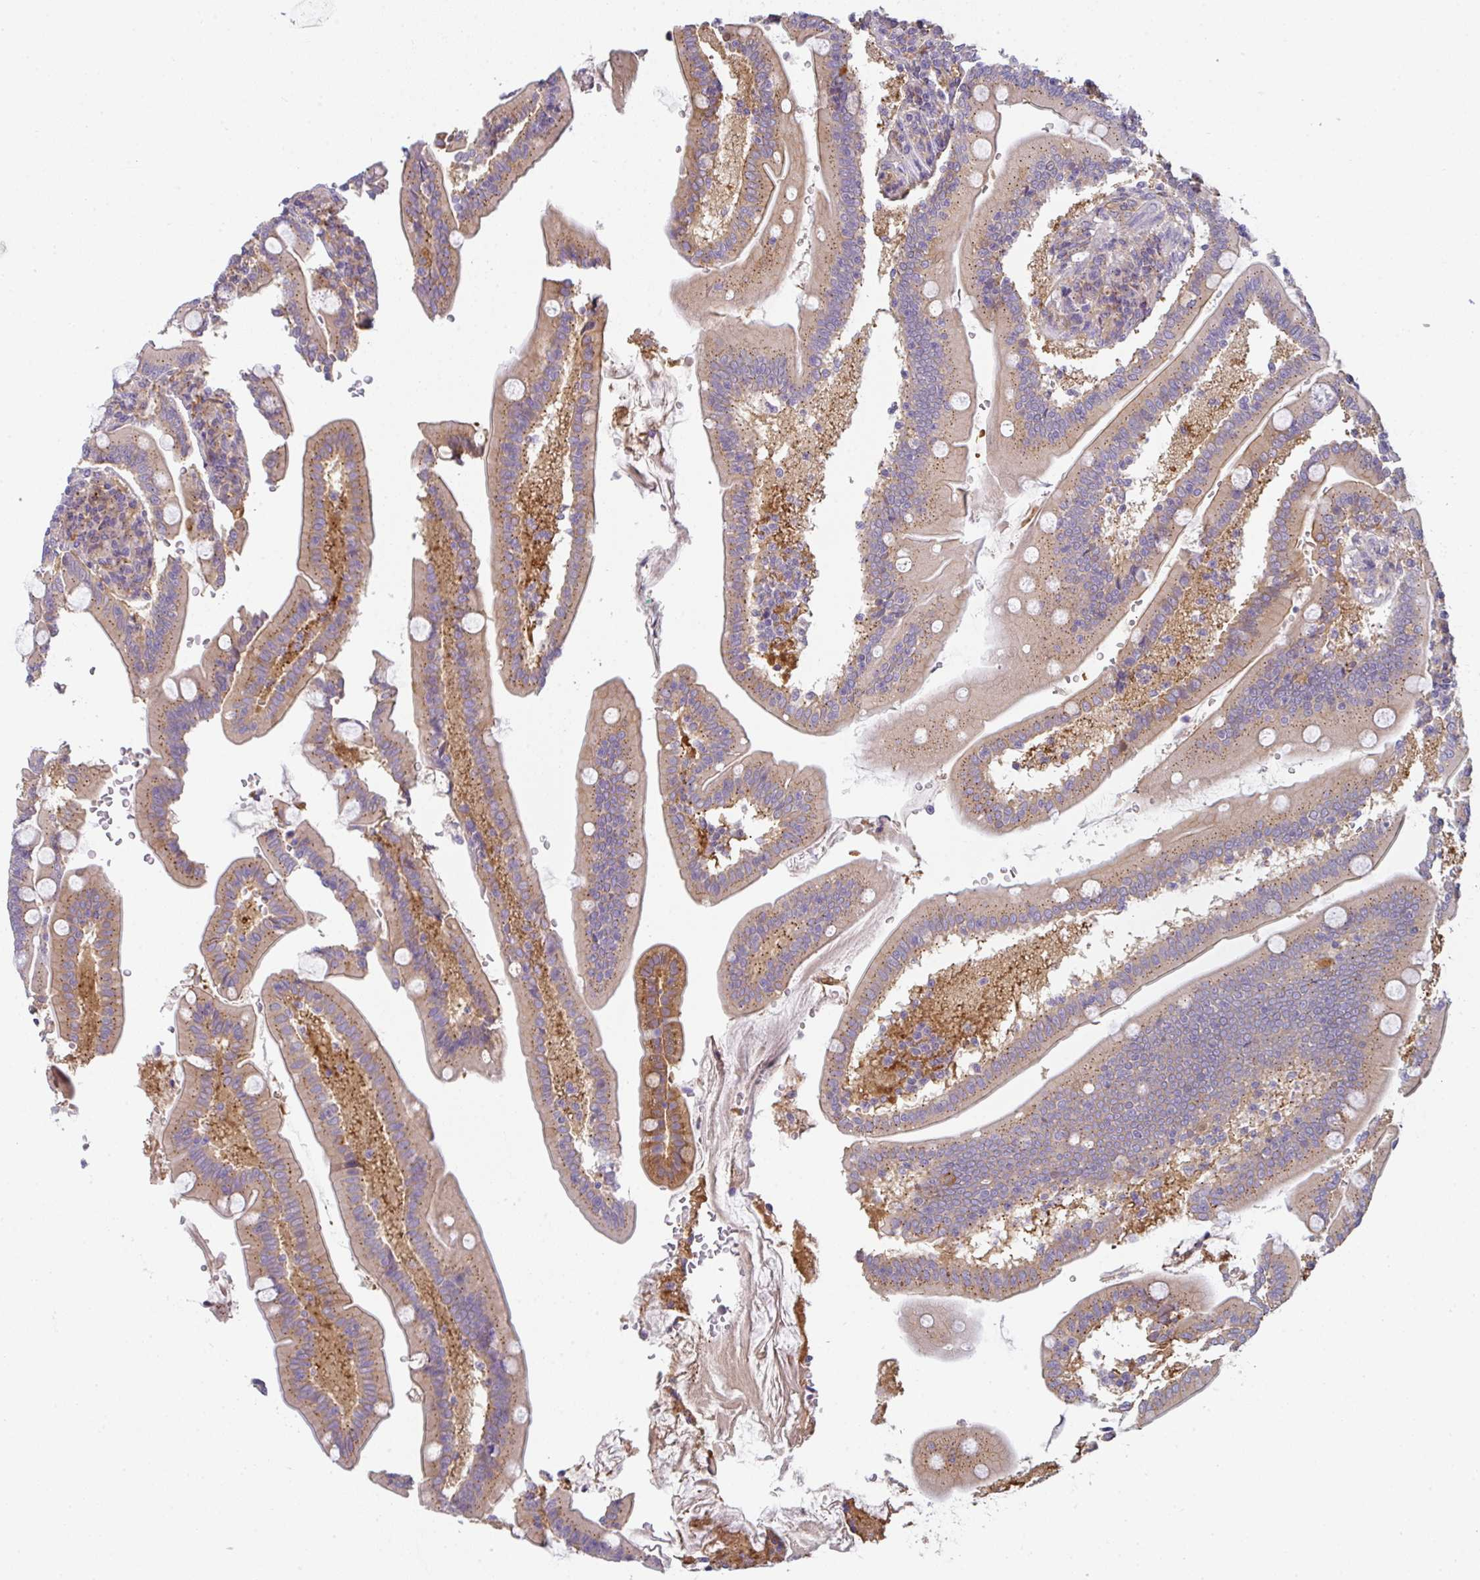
{"staining": {"intensity": "weak", "quantity": ">75%", "location": "cytoplasmic/membranous"}, "tissue": "duodenum", "cell_type": "Glandular cells", "image_type": "normal", "snomed": [{"axis": "morphology", "description": "Normal tissue, NOS"}, {"axis": "topography", "description": "Duodenum"}], "caption": "Immunohistochemistry histopathology image of benign duodenum: human duodenum stained using immunohistochemistry (IHC) reveals low levels of weak protein expression localized specifically in the cytoplasmic/membranous of glandular cells, appearing as a cytoplasmic/membranous brown color.", "gene": "SNX5", "patient": {"sex": "female", "age": 67}}